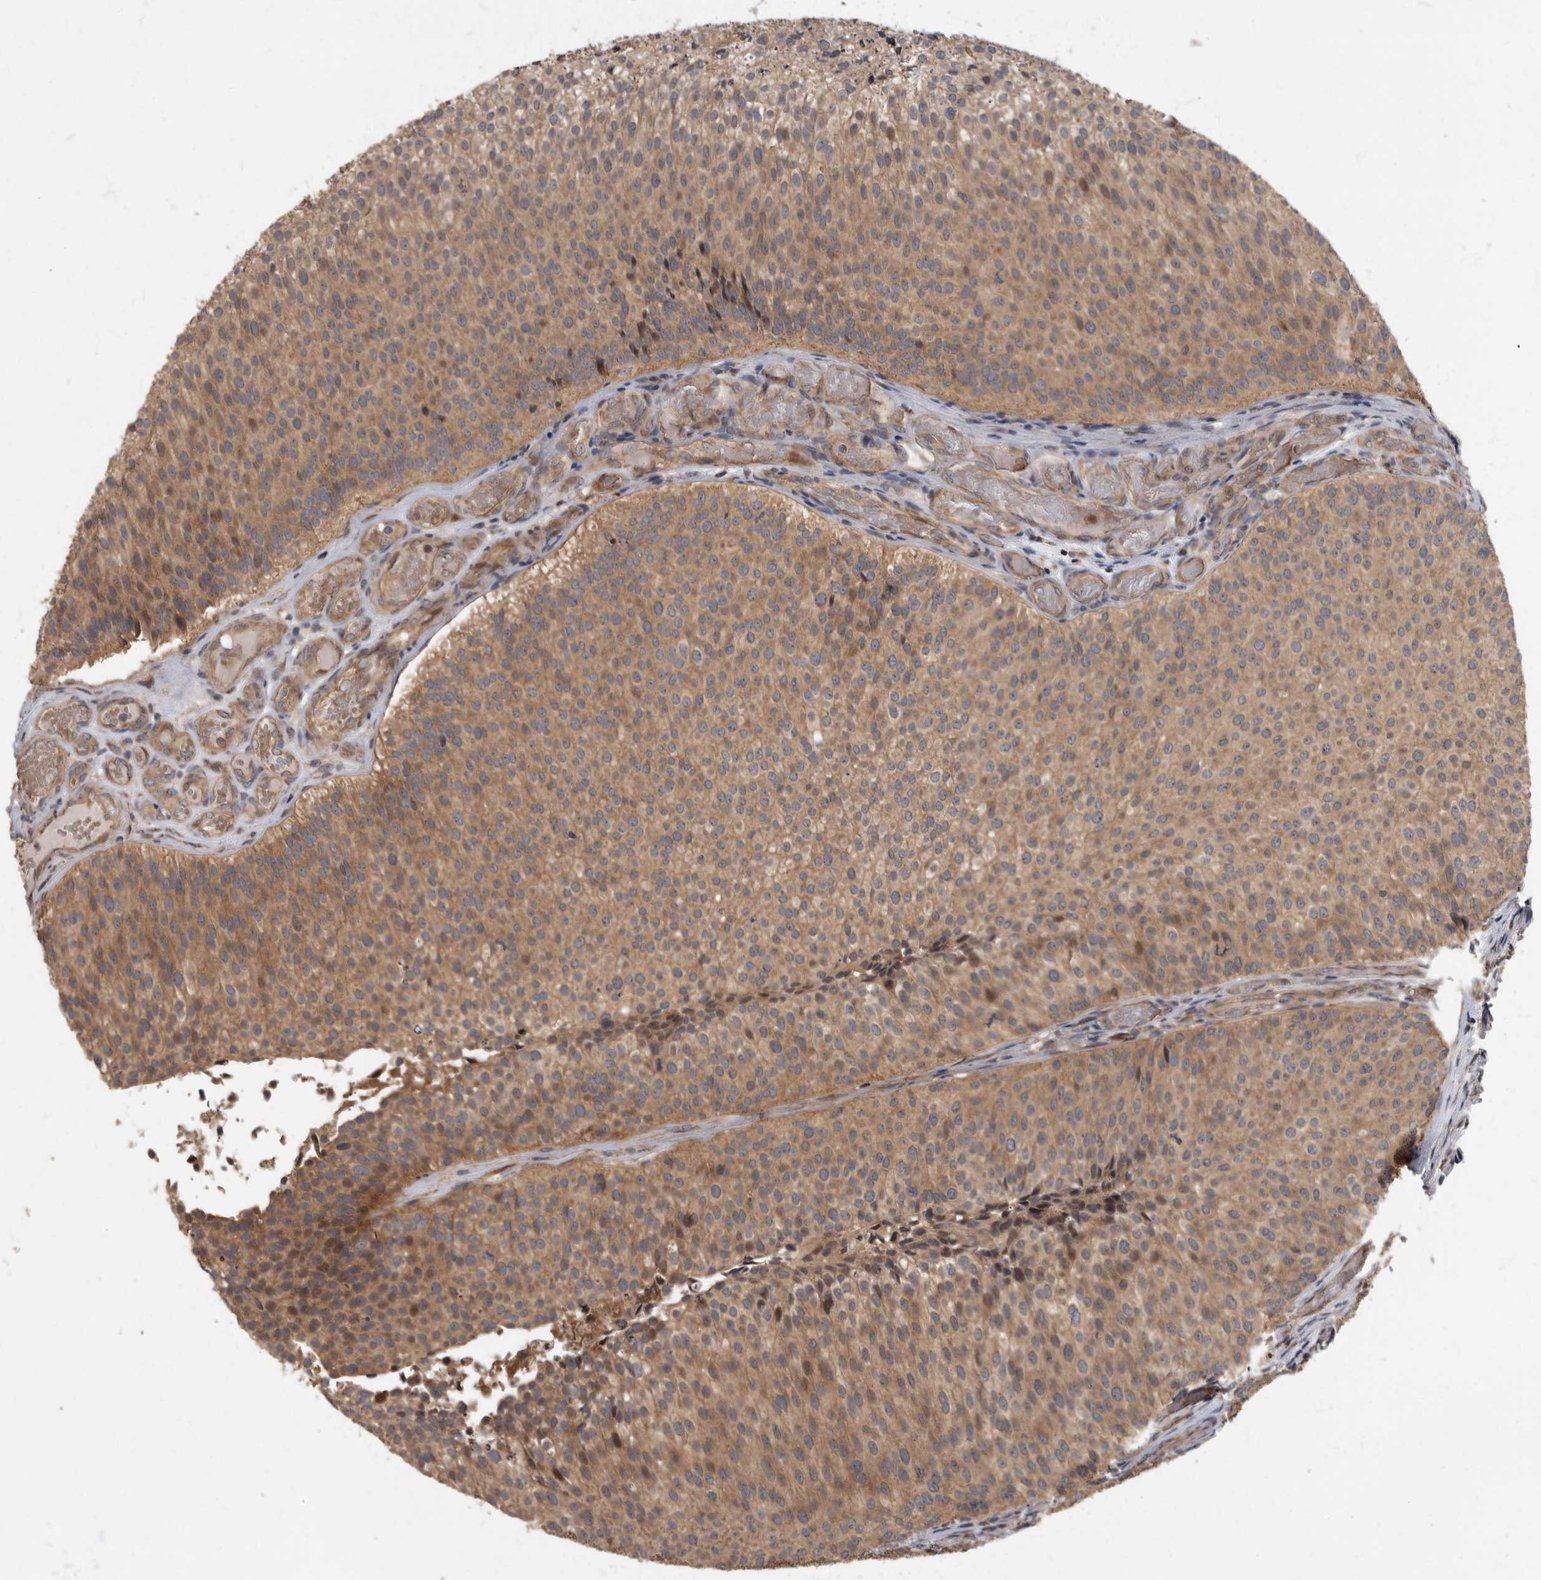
{"staining": {"intensity": "moderate", "quantity": ">75%", "location": "cytoplasmic/membranous"}, "tissue": "urothelial cancer", "cell_type": "Tumor cells", "image_type": "cancer", "snomed": [{"axis": "morphology", "description": "Urothelial carcinoma, Low grade"}, {"axis": "topography", "description": "Urinary bladder"}], "caption": "A photomicrograph showing moderate cytoplasmic/membranous staining in approximately >75% of tumor cells in urothelial carcinoma (low-grade), as visualized by brown immunohistochemical staining.", "gene": "IQCK", "patient": {"sex": "male", "age": 86}}